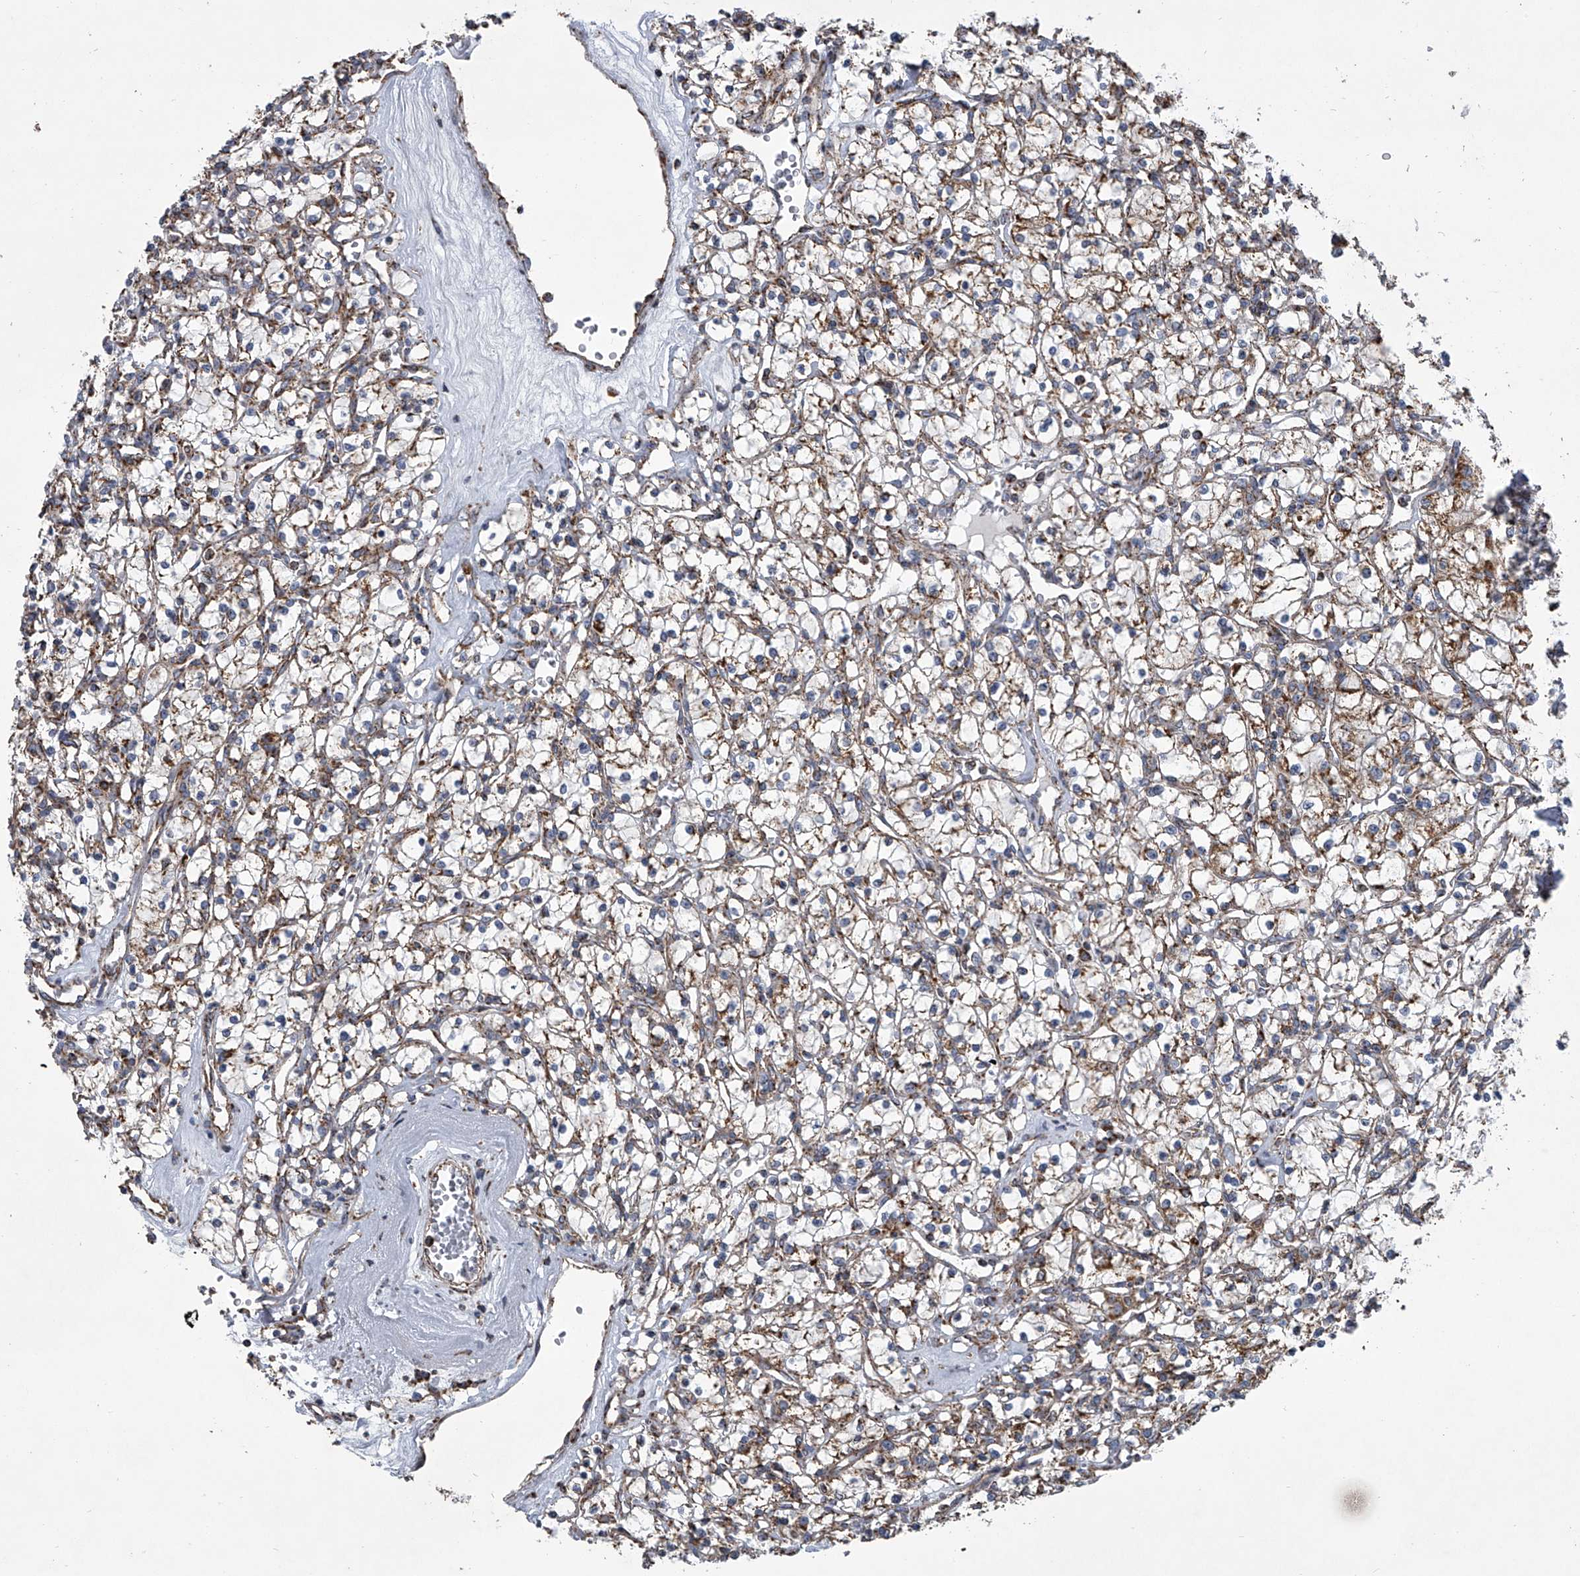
{"staining": {"intensity": "moderate", "quantity": ">75%", "location": "cytoplasmic/membranous"}, "tissue": "renal cancer", "cell_type": "Tumor cells", "image_type": "cancer", "snomed": [{"axis": "morphology", "description": "Adenocarcinoma, NOS"}, {"axis": "topography", "description": "Kidney"}], "caption": "IHC of human renal cancer (adenocarcinoma) displays medium levels of moderate cytoplasmic/membranous positivity in approximately >75% of tumor cells. (brown staining indicates protein expression, while blue staining denotes nuclei).", "gene": "ZC3H15", "patient": {"sex": "female", "age": 59}}